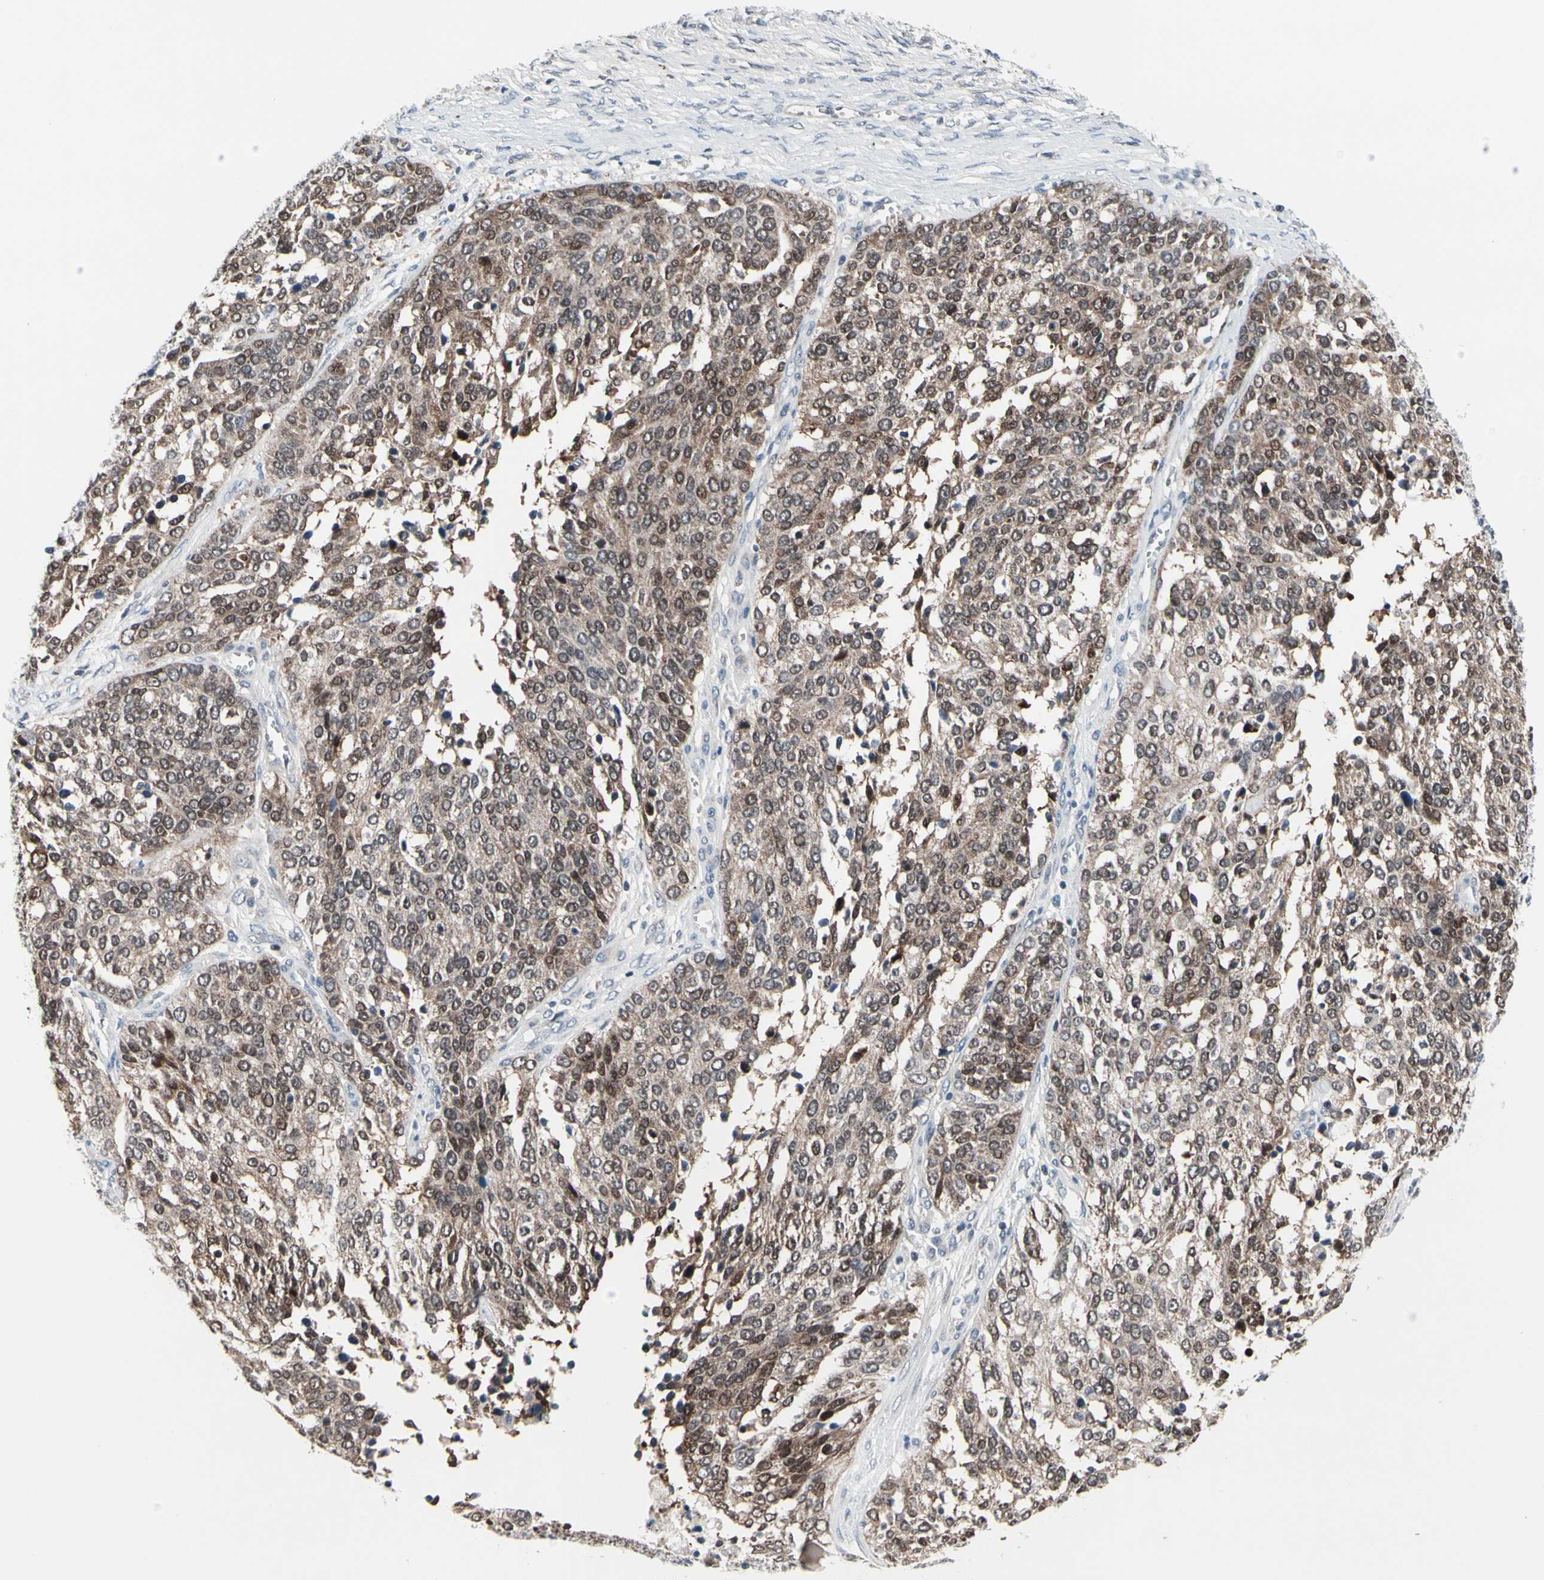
{"staining": {"intensity": "moderate", "quantity": ">75%", "location": "cytoplasmic/membranous,nuclear"}, "tissue": "ovarian cancer", "cell_type": "Tumor cells", "image_type": "cancer", "snomed": [{"axis": "morphology", "description": "Cystadenocarcinoma, serous, NOS"}, {"axis": "topography", "description": "Ovary"}], "caption": "Ovarian cancer stained with a protein marker demonstrates moderate staining in tumor cells.", "gene": "TXN", "patient": {"sex": "female", "age": 44}}